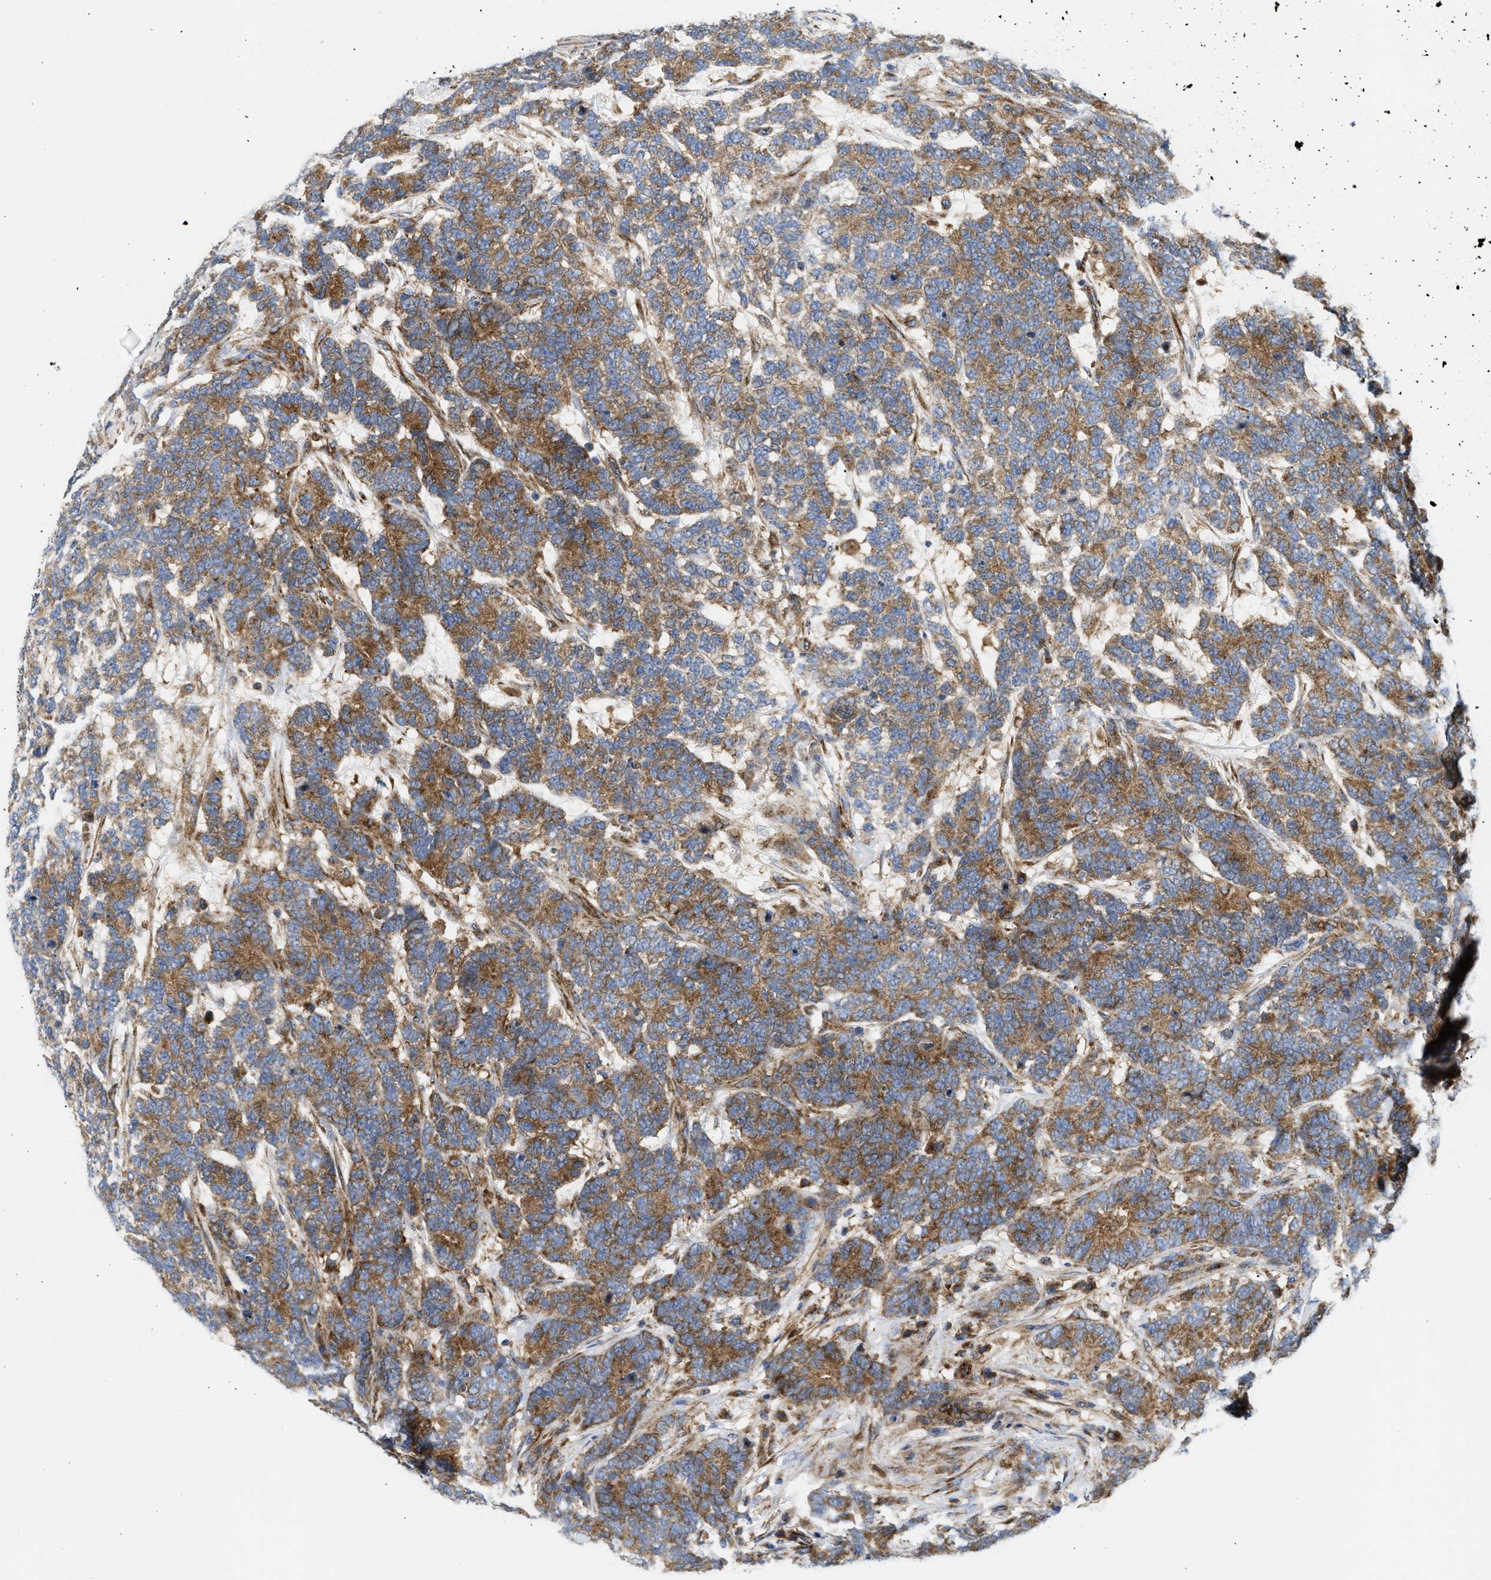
{"staining": {"intensity": "moderate", "quantity": ">75%", "location": "cytoplasmic/membranous"}, "tissue": "testis cancer", "cell_type": "Tumor cells", "image_type": "cancer", "snomed": [{"axis": "morphology", "description": "Carcinoma, Embryonal, NOS"}, {"axis": "topography", "description": "Testis"}], "caption": "Protein analysis of testis cancer (embryonal carcinoma) tissue exhibits moderate cytoplasmic/membranous positivity in about >75% of tumor cells. (brown staining indicates protein expression, while blue staining denotes nuclei).", "gene": "DCTN4", "patient": {"sex": "male", "age": 26}}